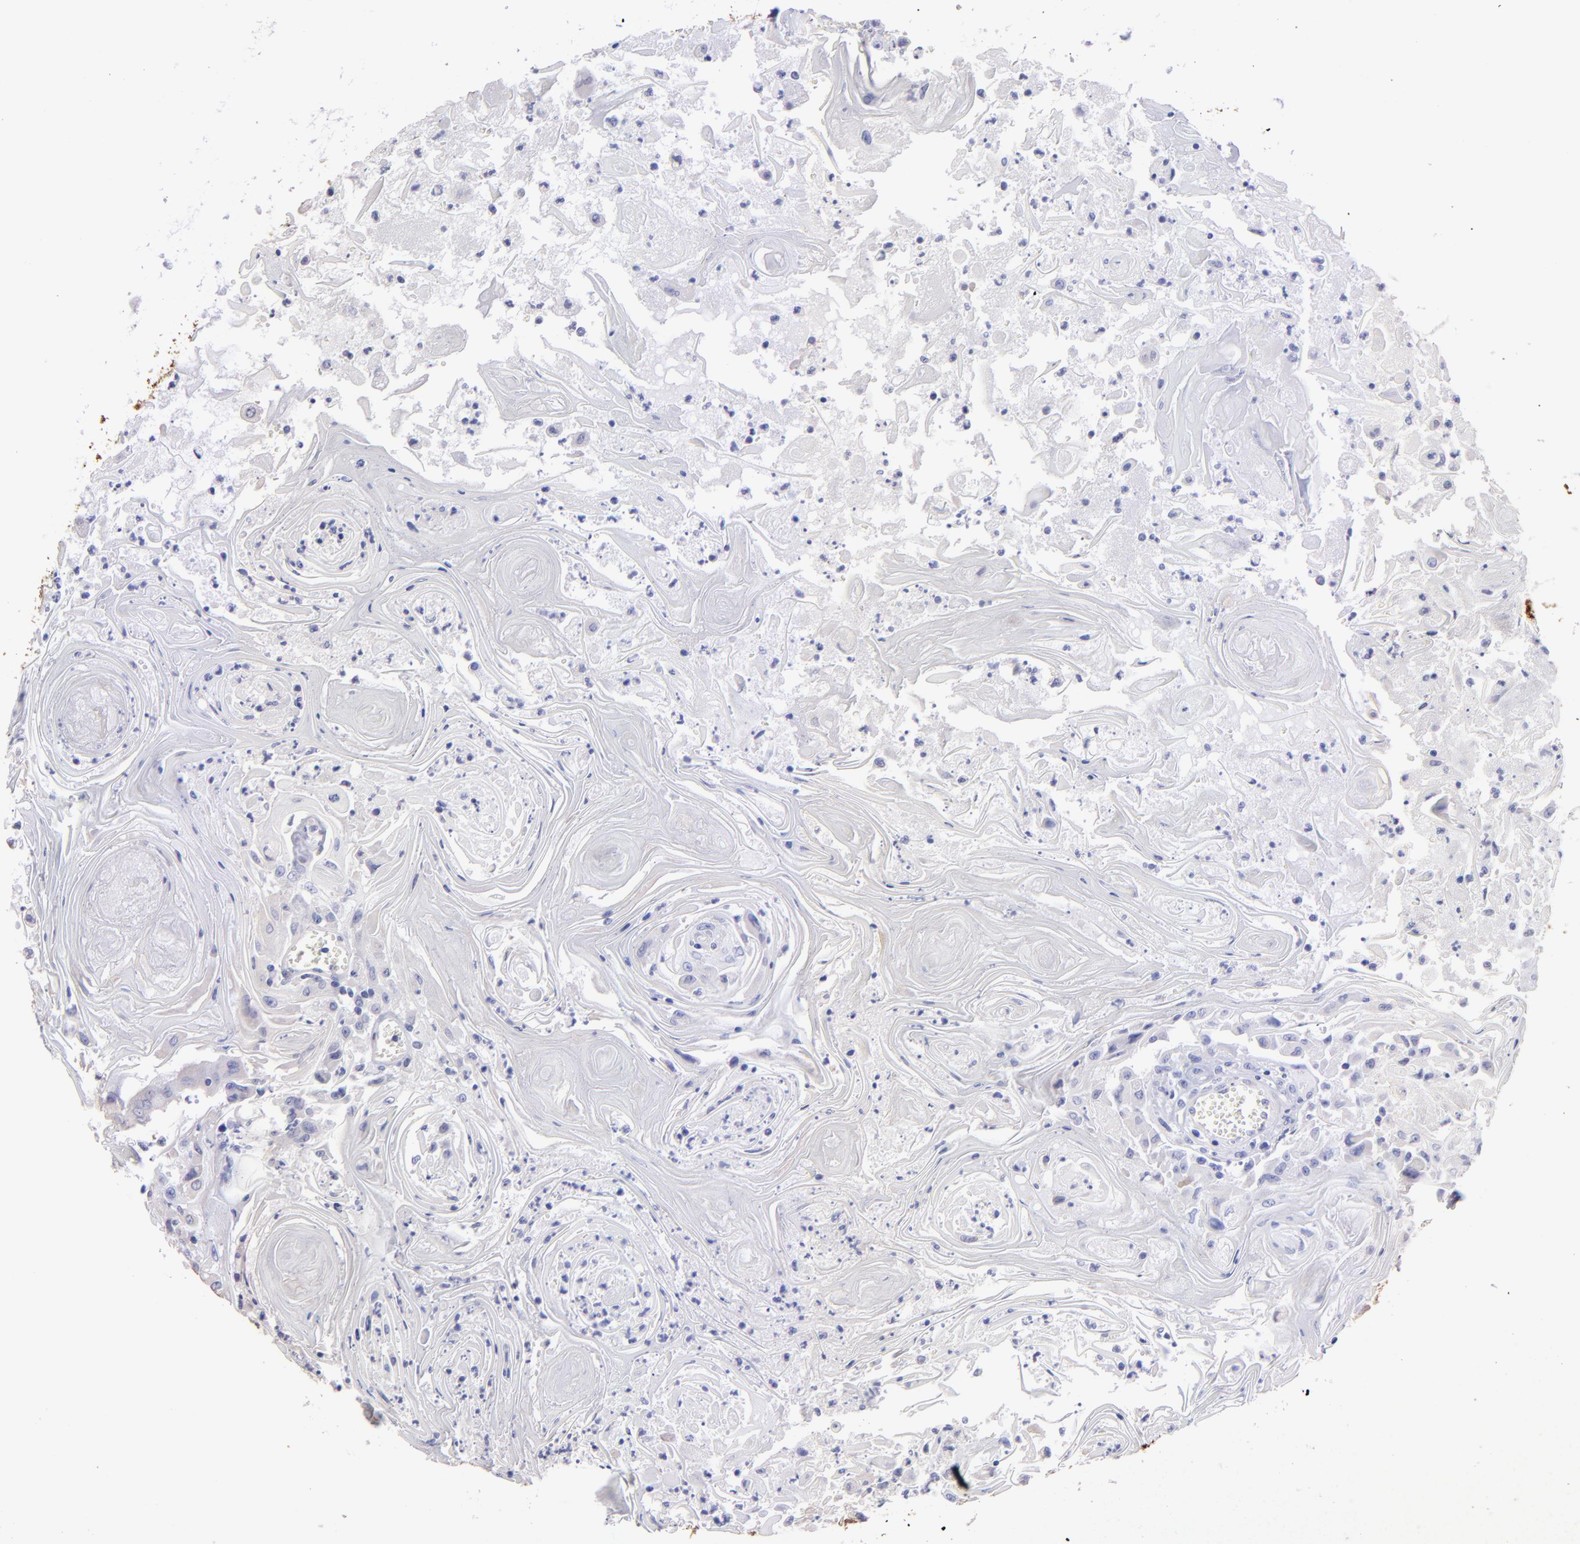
{"staining": {"intensity": "negative", "quantity": "none", "location": "none"}, "tissue": "head and neck cancer", "cell_type": "Tumor cells", "image_type": "cancer", "snomed": [{"axis": "morphology", "description": "Squamous cell carcinoma, NOS"}, {"axis": "topography", "description": "Oral tissue"}, {"axis": "topography", "description": "Head-Neck"}], "caption": "Human head and neck cancer (squamous cell carcinoma) stained for a protein using immunohistochemistry shows no staining in tumor cells.", "gene": "TG", "patient": {"sex": "female", "age": 76}}